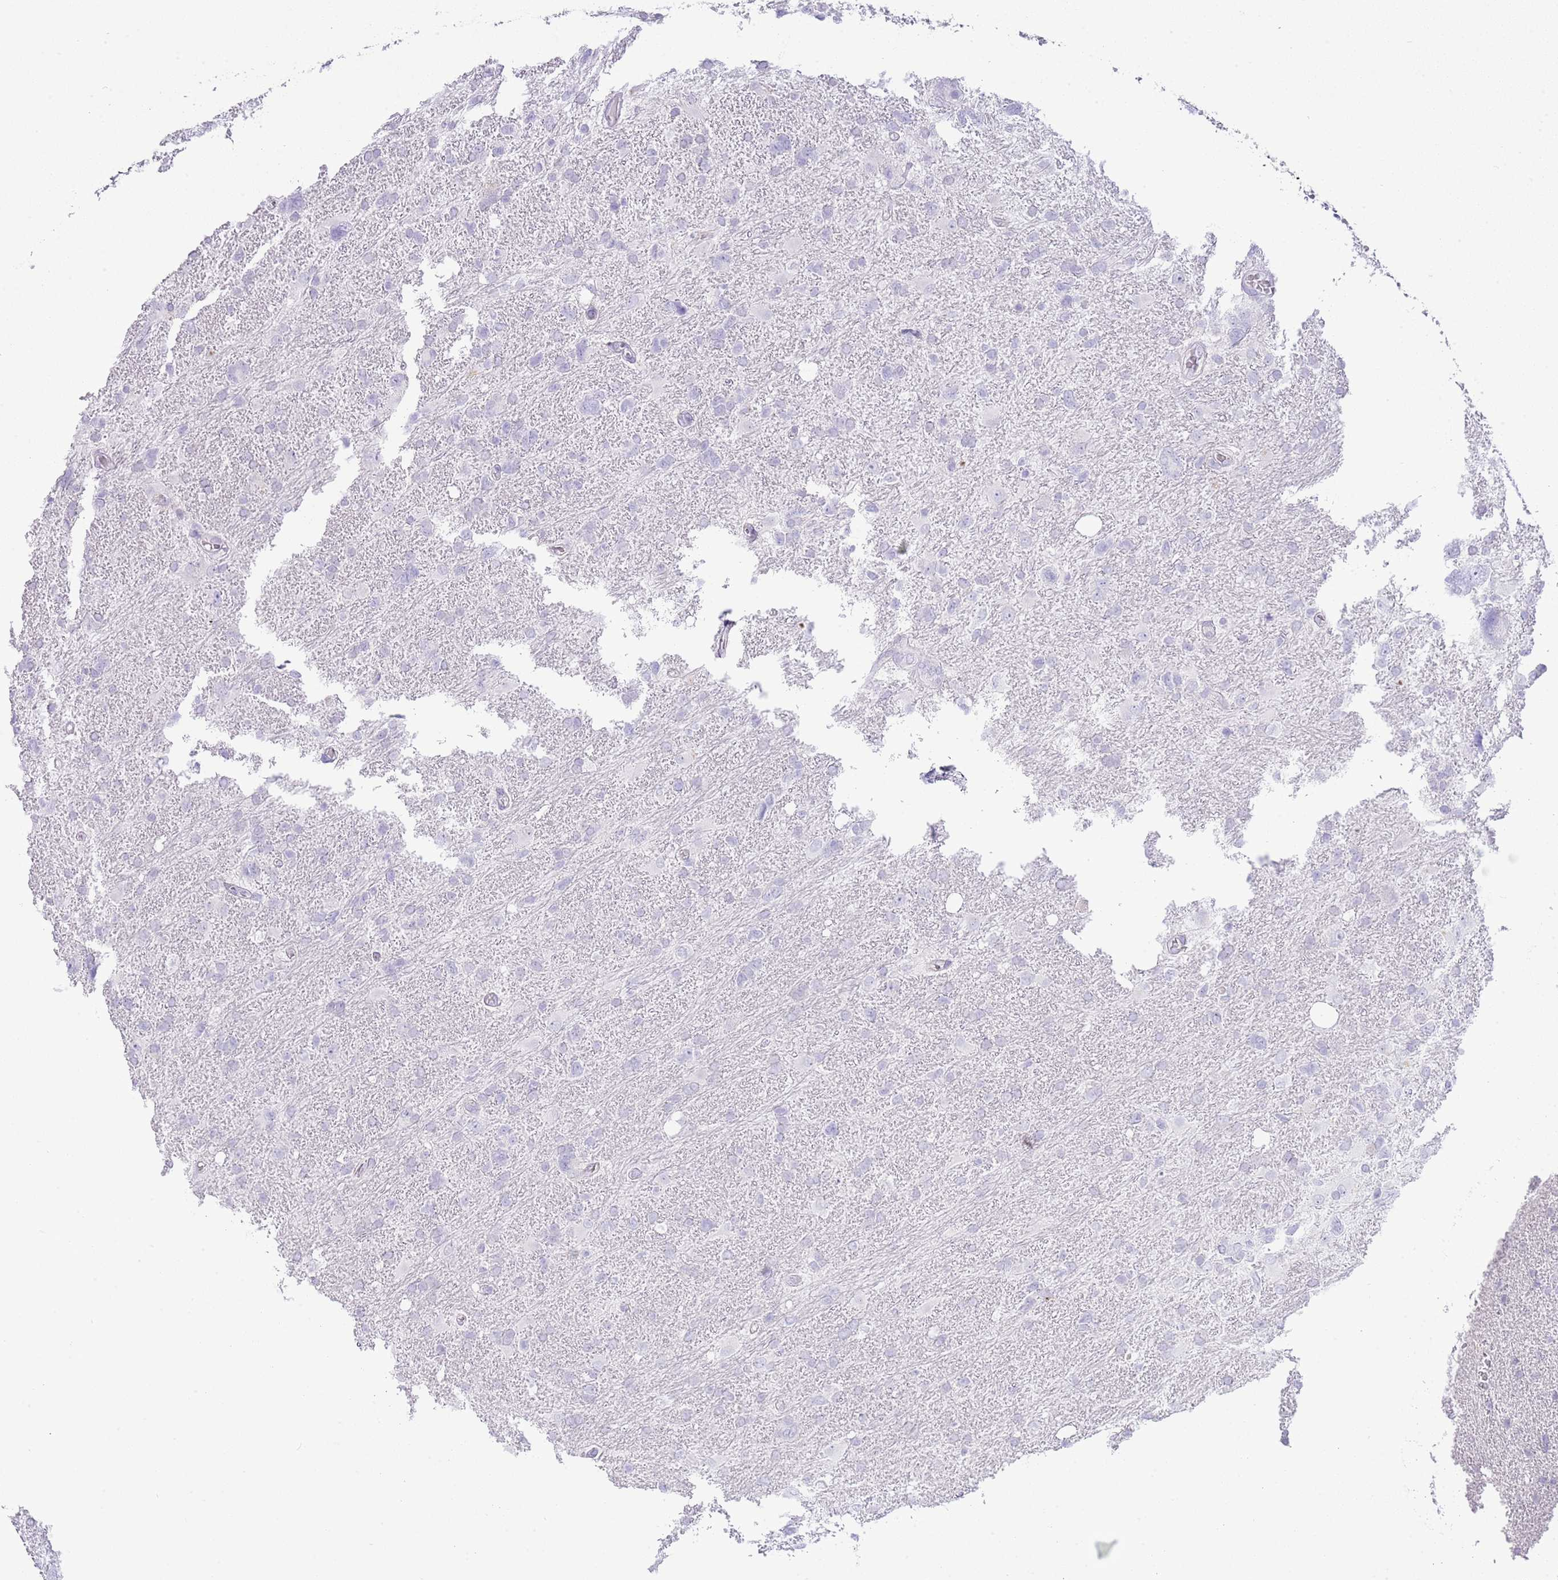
{"staining": {"intensity": "negative", "quantity": "none", "location": "none"}, "tissue": "glioma", "cell_type": "Tumor cells", "image_type": "cancer", "snomed": [{"axis": "morphology", "description": "Glioma, malignant, High grade"}, {"axis": "topography", "description": "Brain"}], "caption": "A histopathology image of human glioma is negative for staining in tumor cells.", "gene": "OR2Z1", "patient": {"sex": "male", "age": 61}}